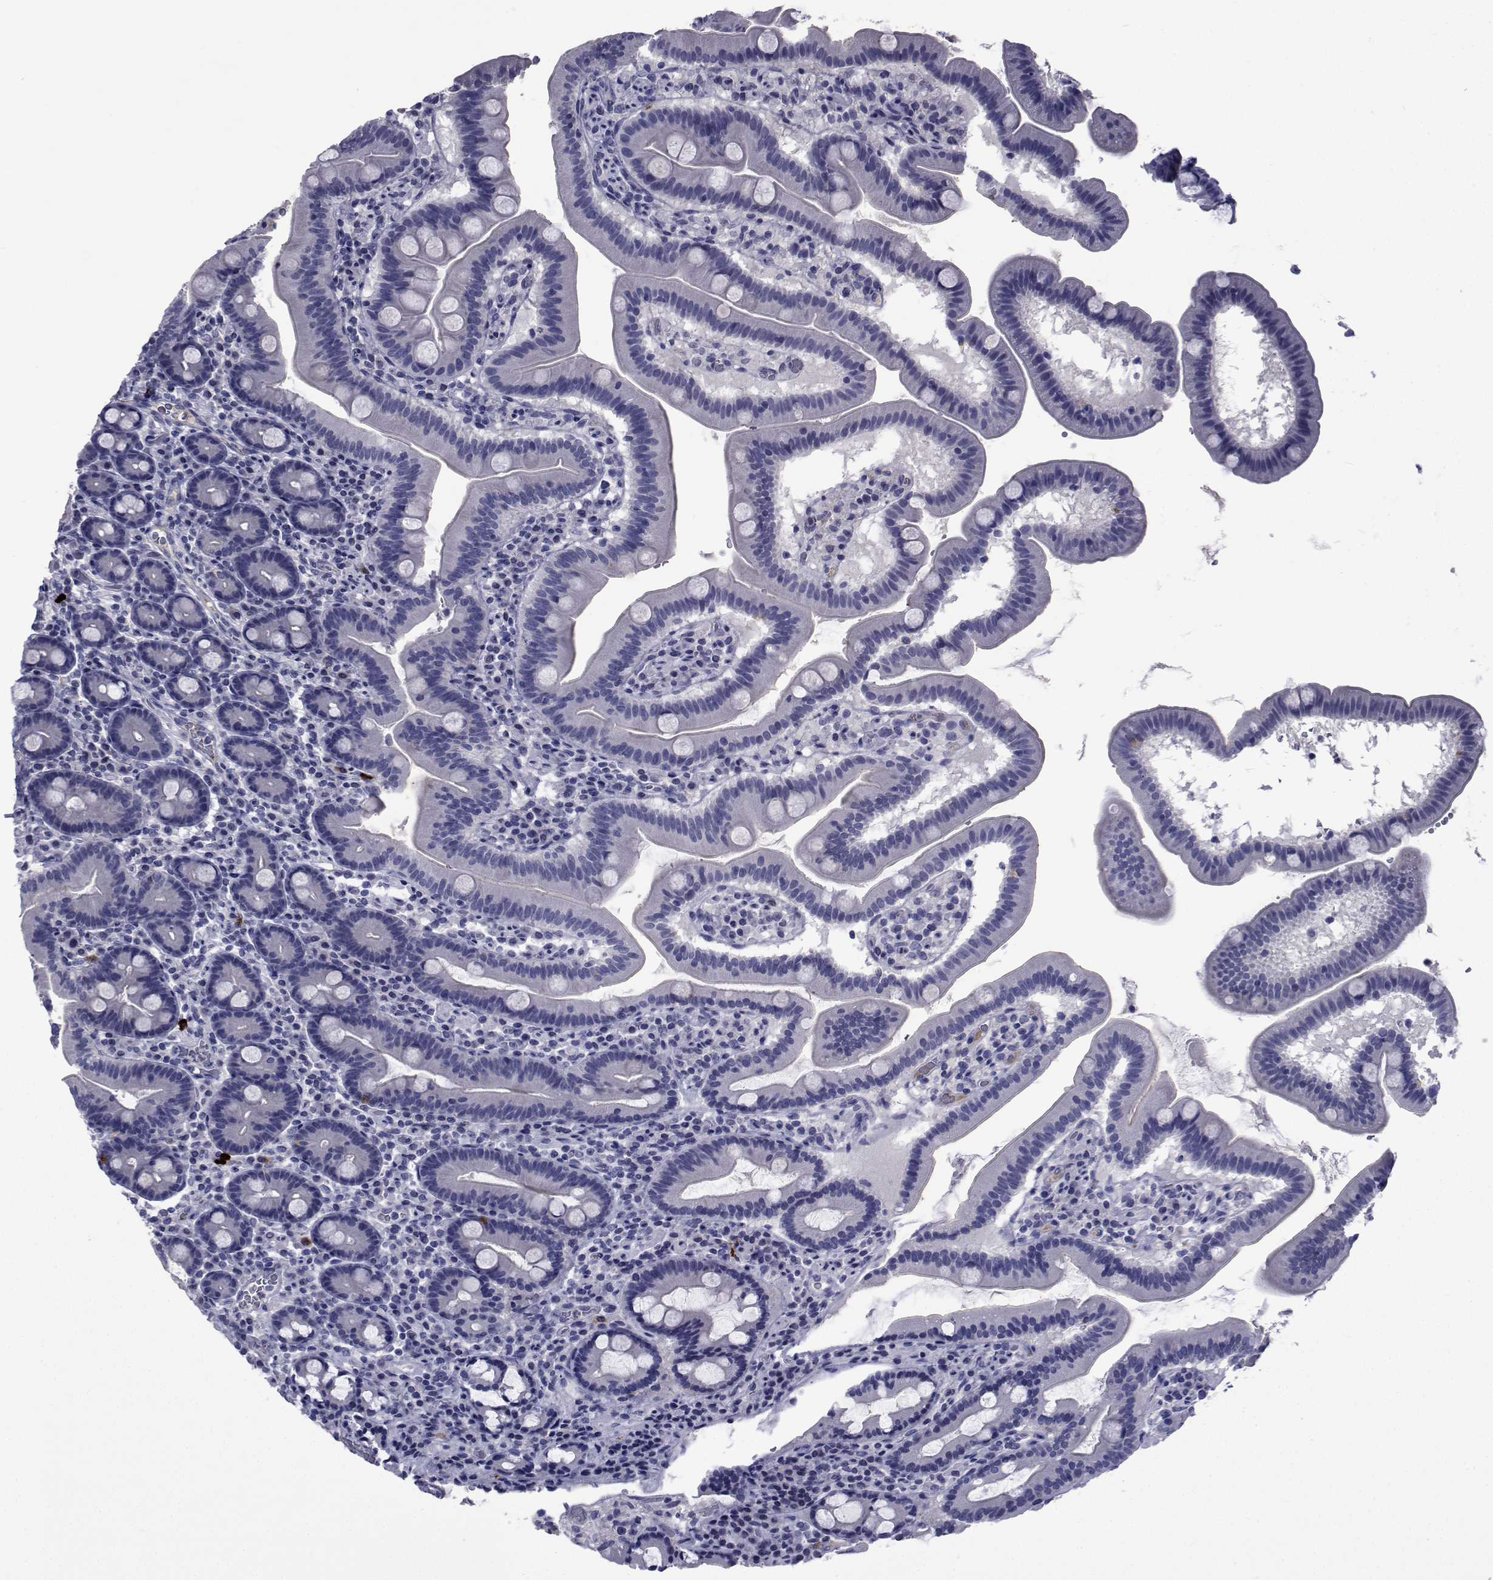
{"staining": {"intensity": "negative", "quantity": "none", "location": "none"}, "tissue": "duodenum", "cell_type": "Glandular cells", "image_type": "normal", "snomed": [{"axis": "morphology", "description": "Normal tissue, NOS"}, {"axis": "topography", "description": "Duodenum"}], "caption": "Immunohistochemistry of benign human duodenum reveals no positivity in glandular cells.", "gene": "SEMA5B", "patient": {"sex": "male", "age": 59}}